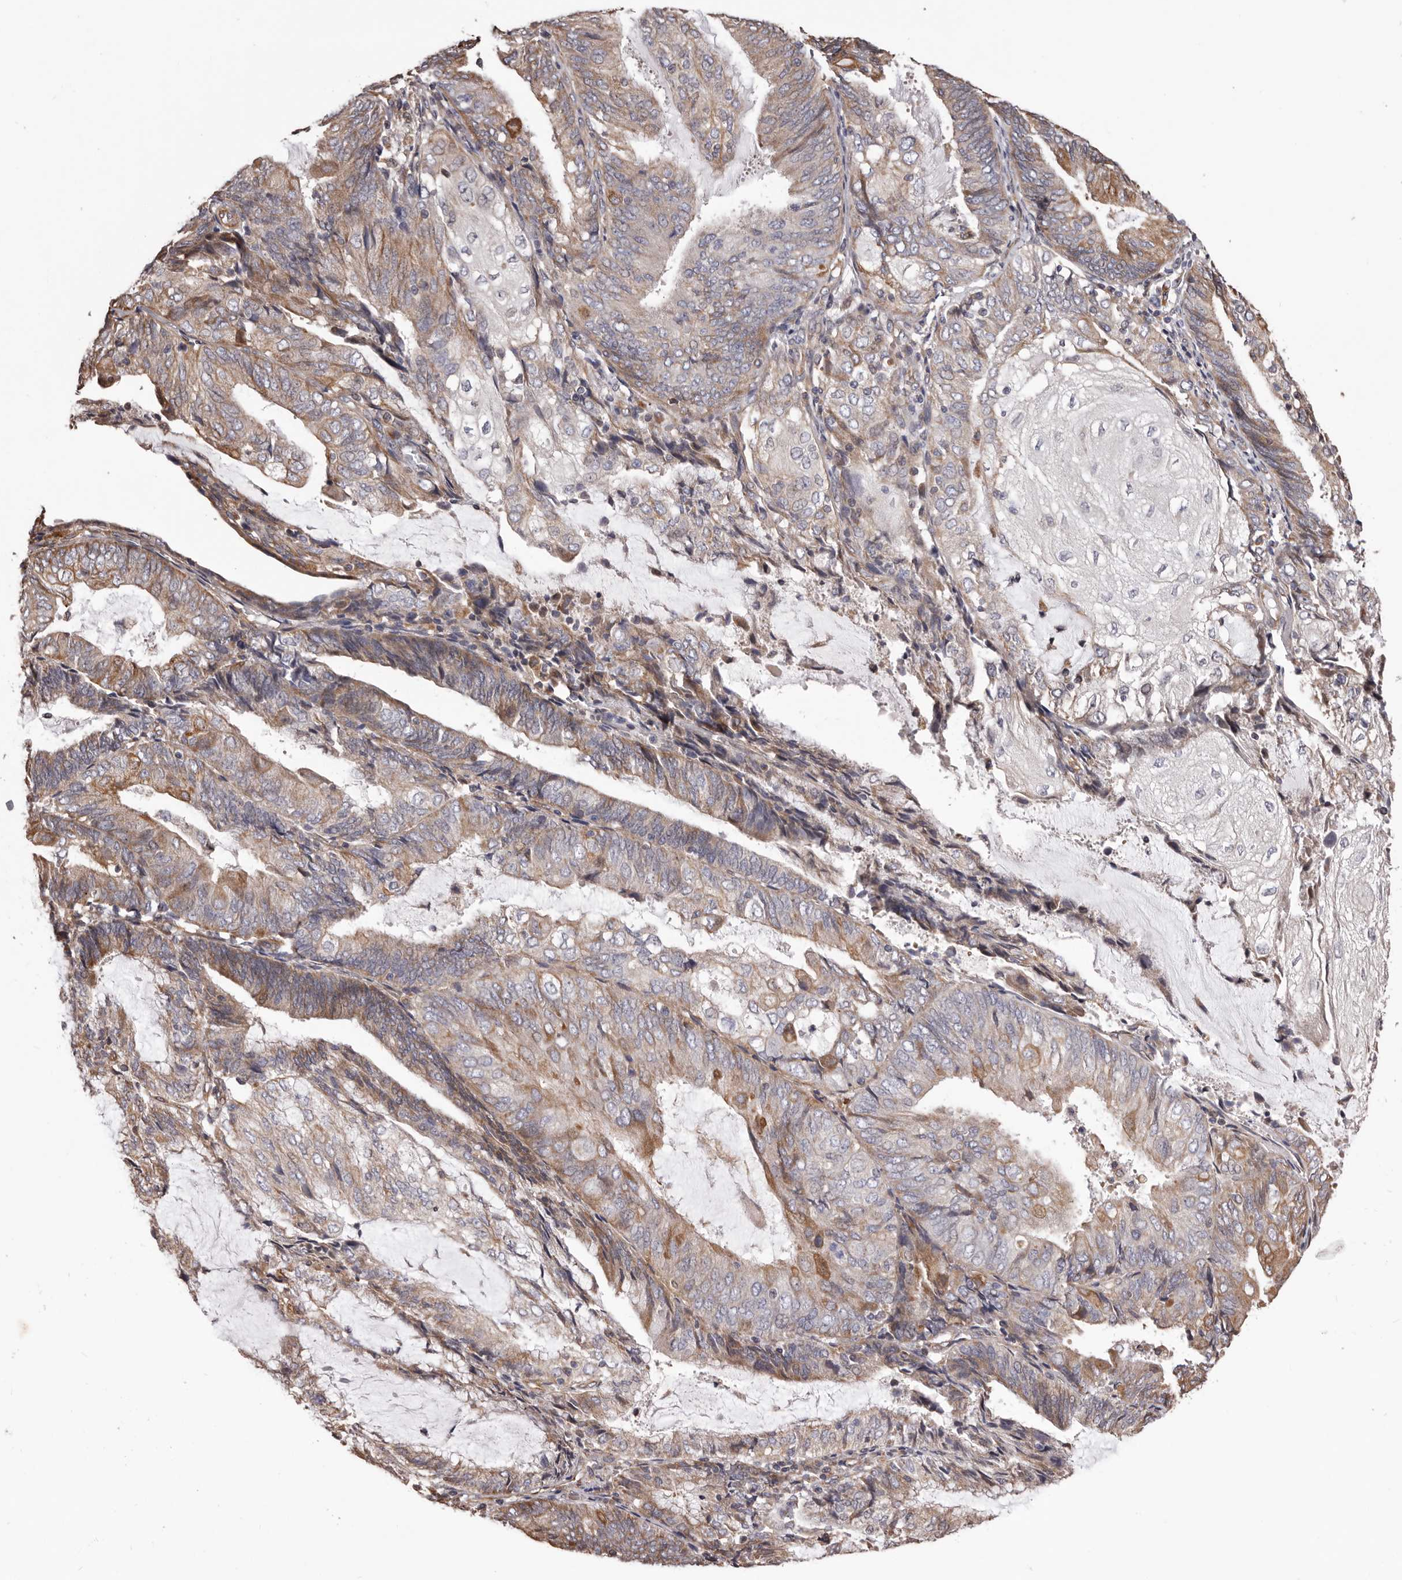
{"staining": {"intensity": "weak", "quantity": "25%-75%", "location": "cytoplasmic/membranous"}, "tissue": "endometrial cancer", "cell_type": "Tumor cells", "image_type": "cancer", "snomed": [{"axis": "morphology", "description": "Adenocarcinoma, NOS"}, {"axis": "topography", "description": "Endometrium"}], "caption": "DAB immunohistochemical staining of human adenocarcinoma (endometrial) exhibits weak cytoplasmic/membranous protein staining in about 25%-75% of tumor cells. (IHC, brightfield microscopy, high magnification).", "gene": "CEP104", "patient": {"sex": "female", "age": 81}}